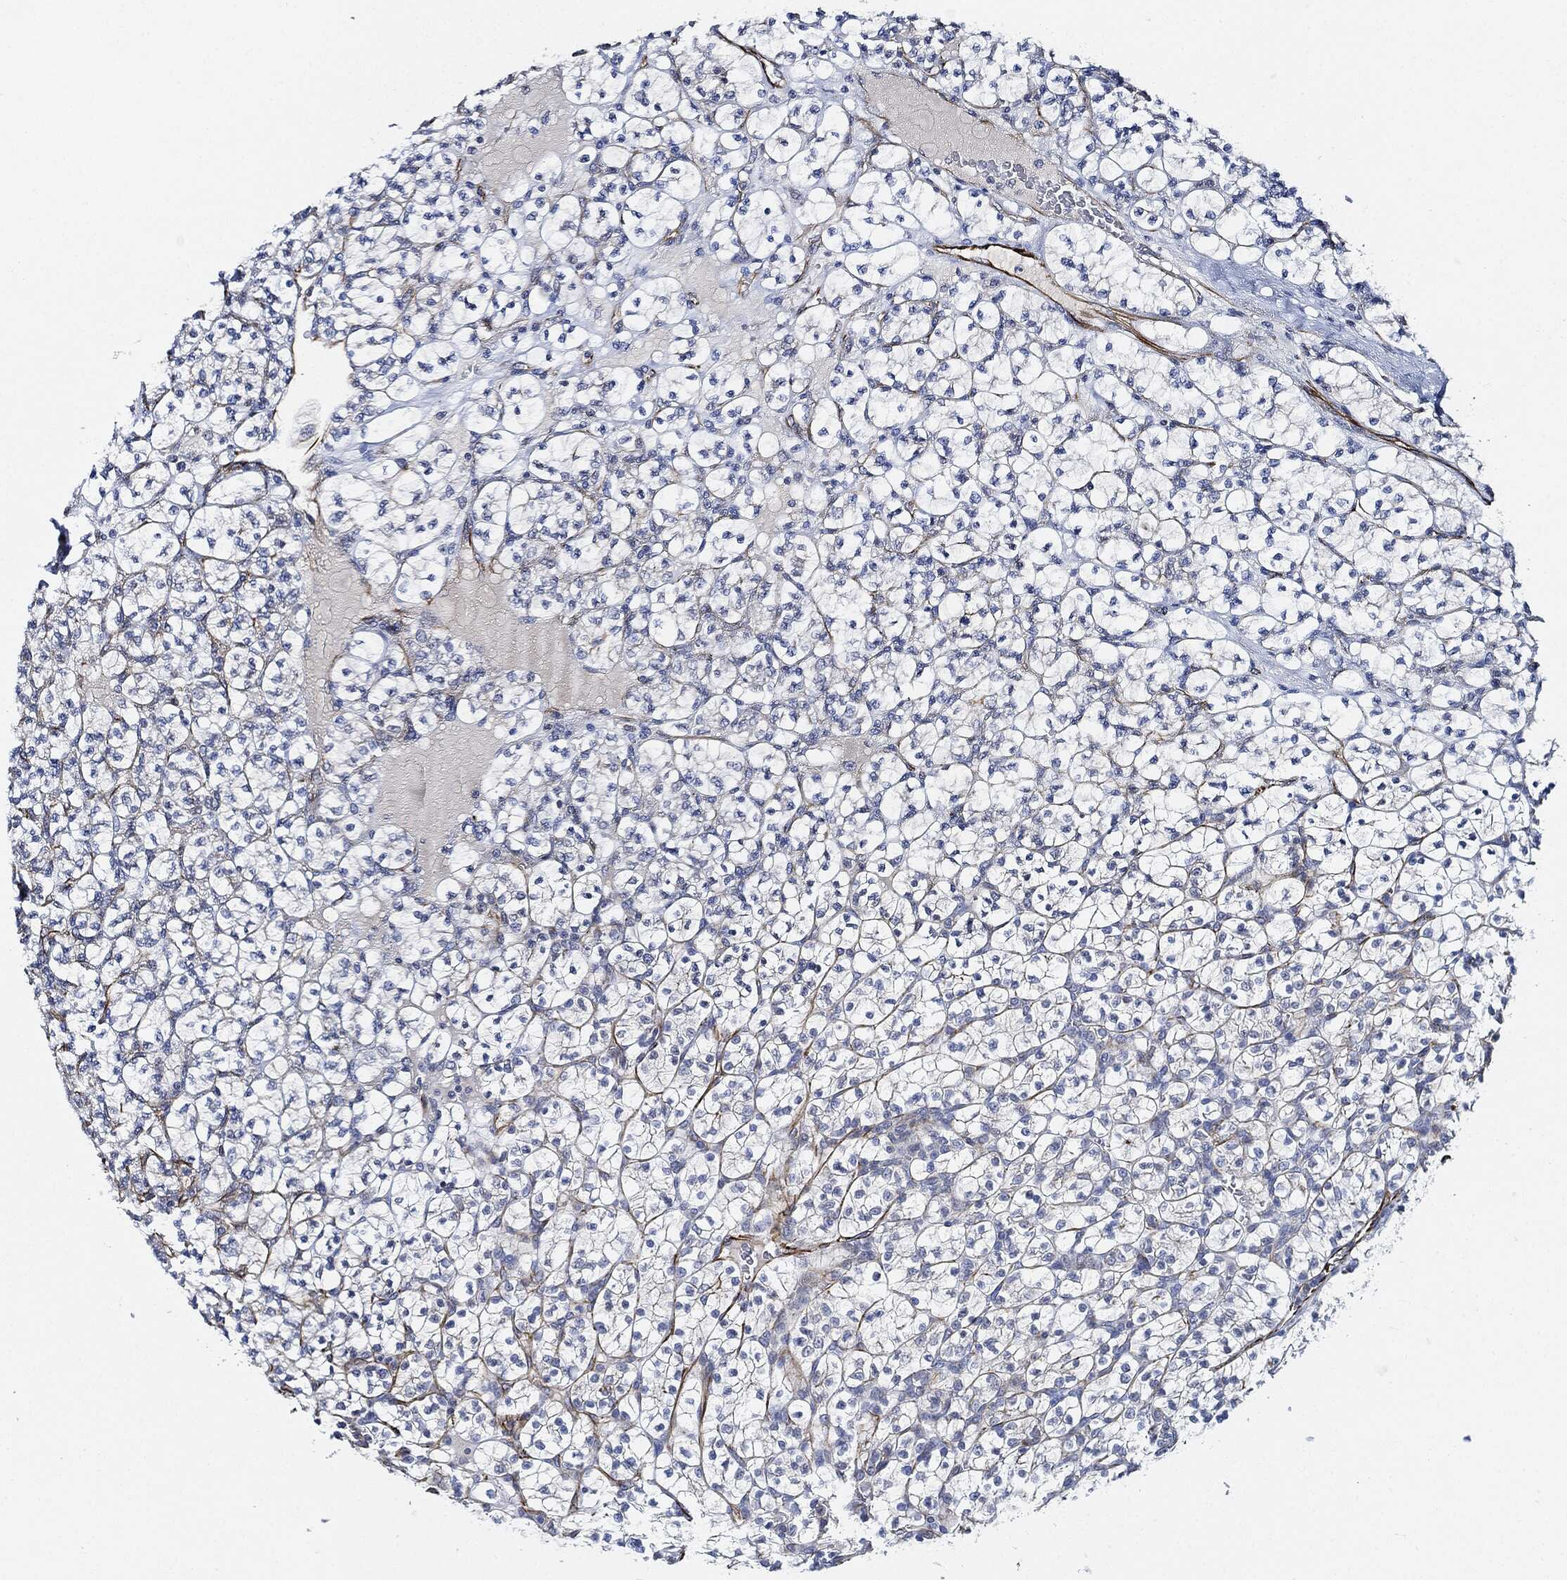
{"staining": {"intensity": "negative", "quantity": "none", "location": "none"}, "tissue": "renal cancer", "cell_type": "Tumor cells", "image_type": "cancer", "snomed": [{"axis": "morphology", "description": "Adenocarcinoma, NOS"}, {"axis": "topography", "description": "Kidney"}], "caption": "There is no significant expression in tumor cells of renal cancer (adenocarcinoma). (Immunohistochemistry, brightfield microscopy, high magnification).", "gene": "THSD1", "patient": {"sex": "female", "age": 89}}